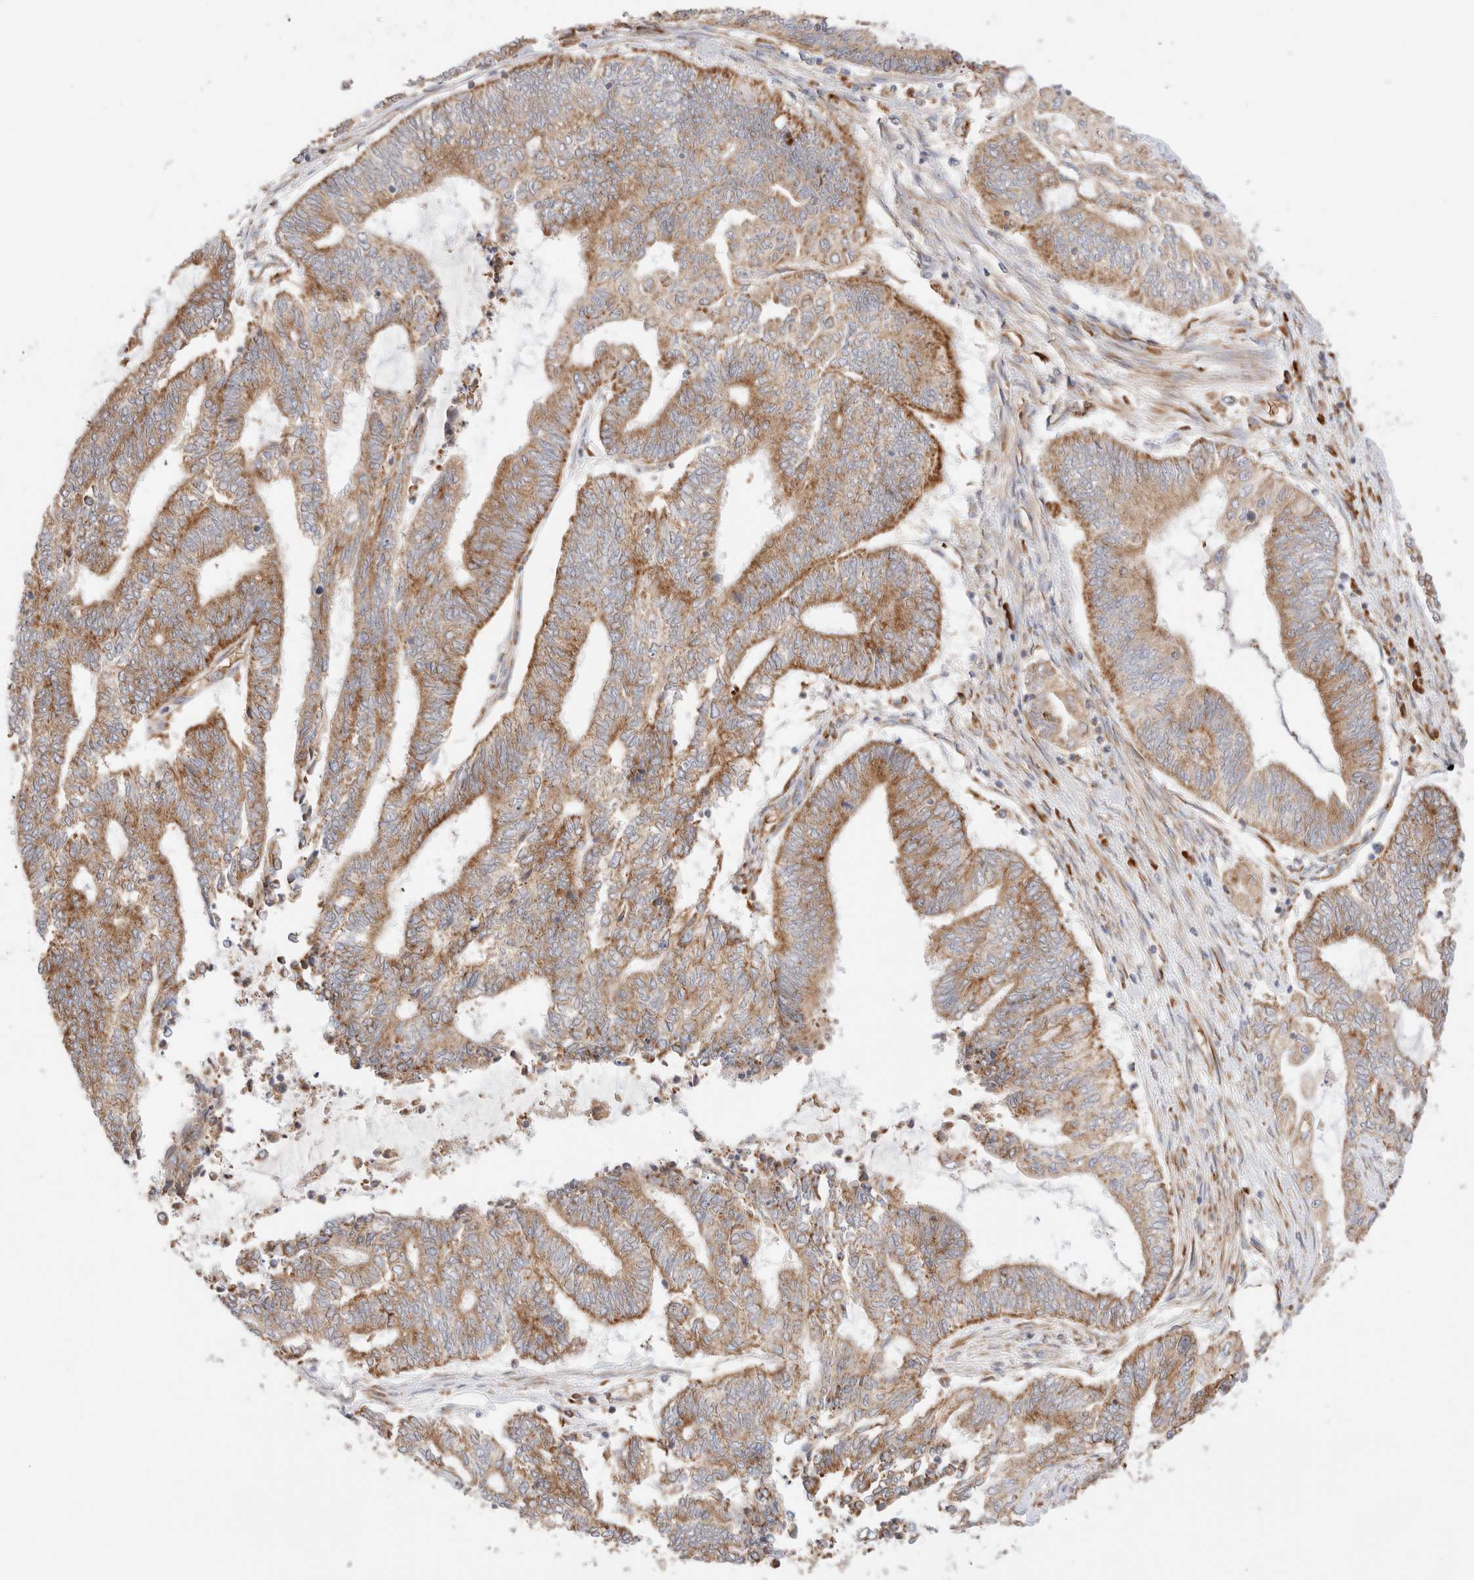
{"staining": {"intensity": "moderate", "quantity": ">75%", "location": "cytoplasmic/membranous"}, "tissue": "endometrial cancer", "cell_type": "Tumor cells", "image_type": "cancer", "snomed": [{"axis": "morphology", "description": "Adenocarcinoma, NOS"}, {"axis": "topography", "description": "Uterus"}, {"axis": "topography", "description": "Endometrium"}], "caption": "Protein expression analysis of adenocarcinoma (endometrial) reveals moderate cytoplasmic/membranous staining in approximately >75% of tumor cells.", "gene": "UTS2B", "patient": {"sex": "female", "age": 70}}